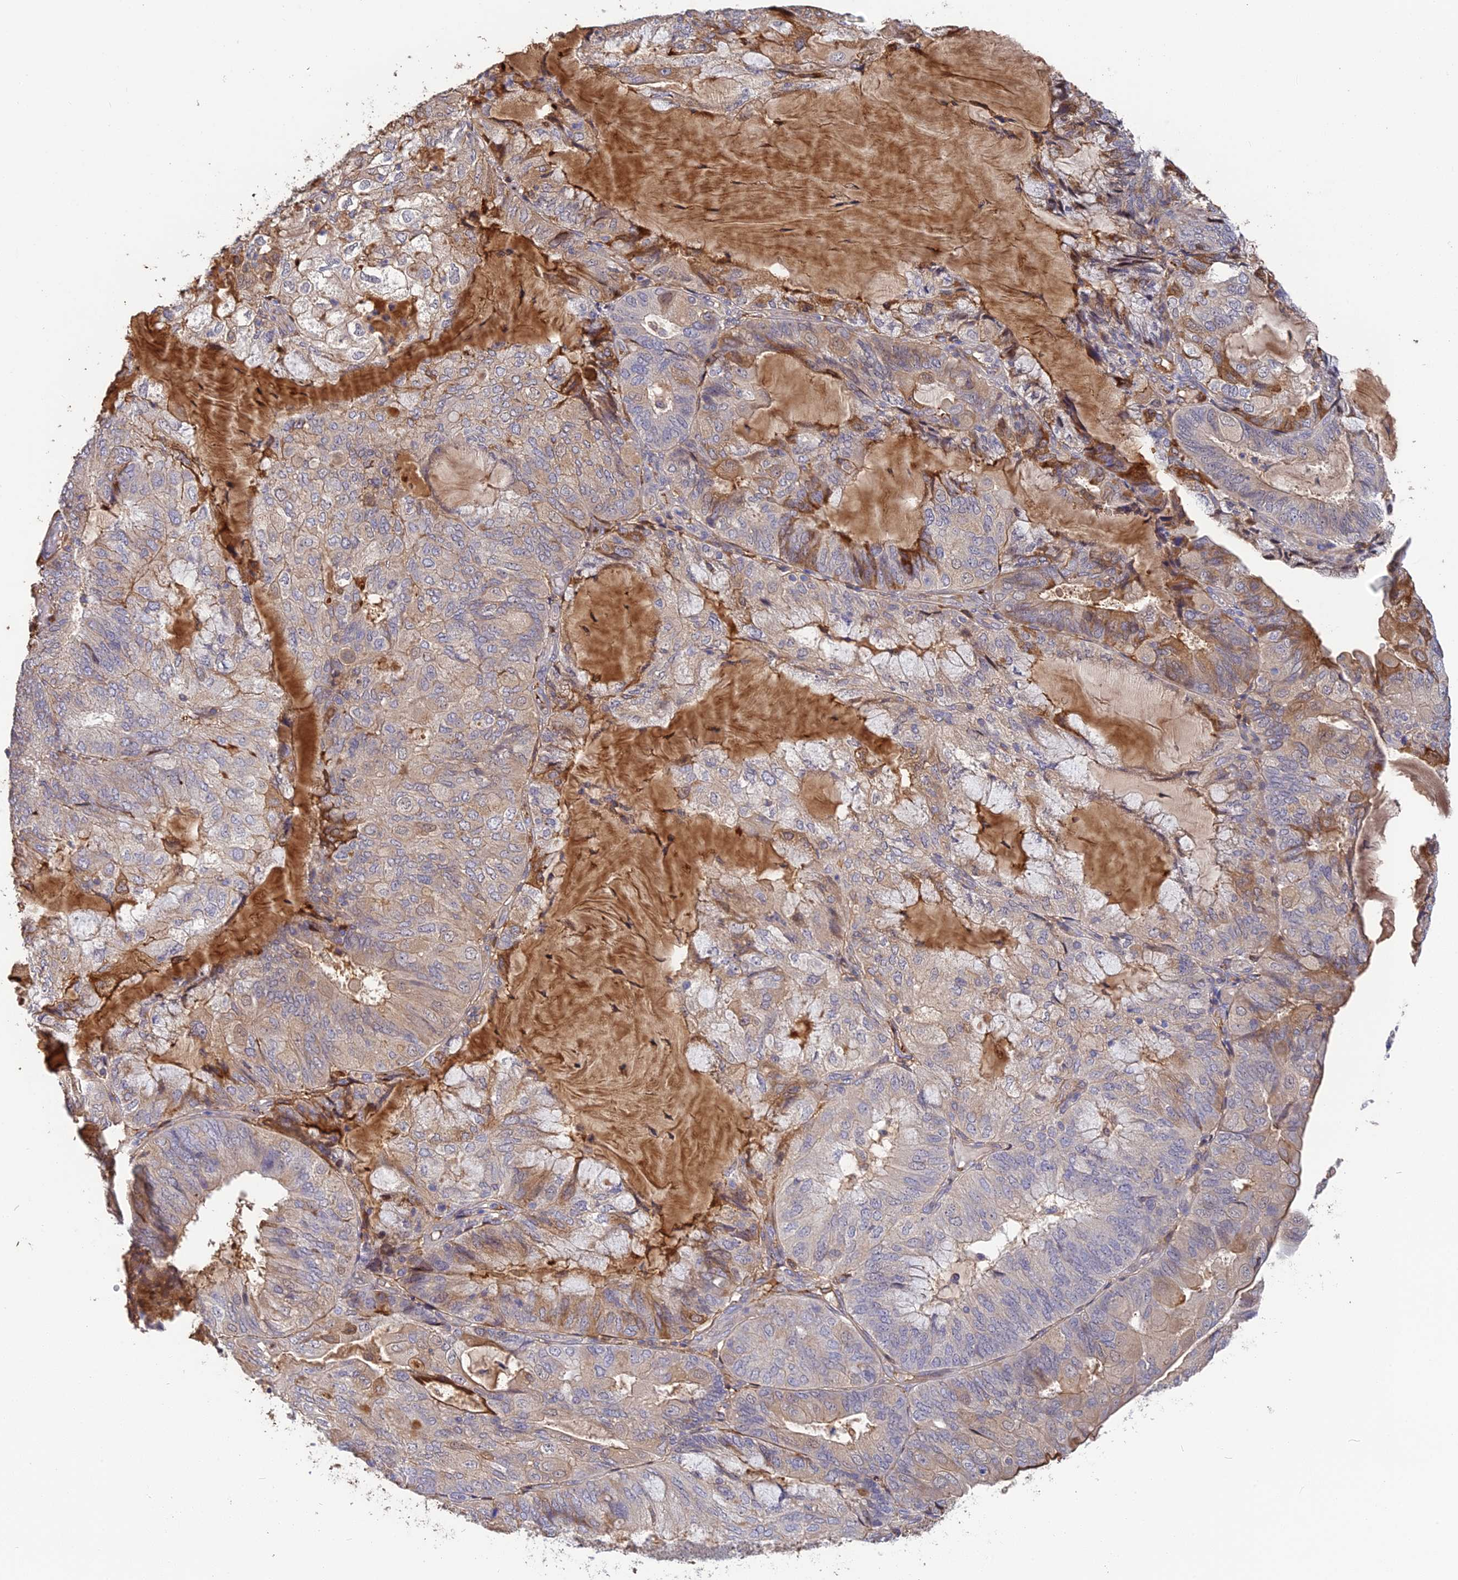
{"staining": {"intensity": "moderate", "quantity": "<25%", "location": "cytoplasmic/membranous"}, "tissue": "endometrial cancer", "cell_type": "Tumor cells", "image_type": "cancer", "snomed": [{"axis": "morphology", "description": "Adenocarcinoma, NOS"}, {"axis": "topography", "description": "Endometrium"}], "caption": "Moderate cytoplasmic/membranous protein staining is seen in approximately <25% of tumor cells in adenocarcinoma (endometrial). Using DAB (brown) and hematoxylin (blue) stains, captured at high magnification using brightfield microscopy.", "gene": "PZP", "patient": {"sex": "female", "age": 81}}